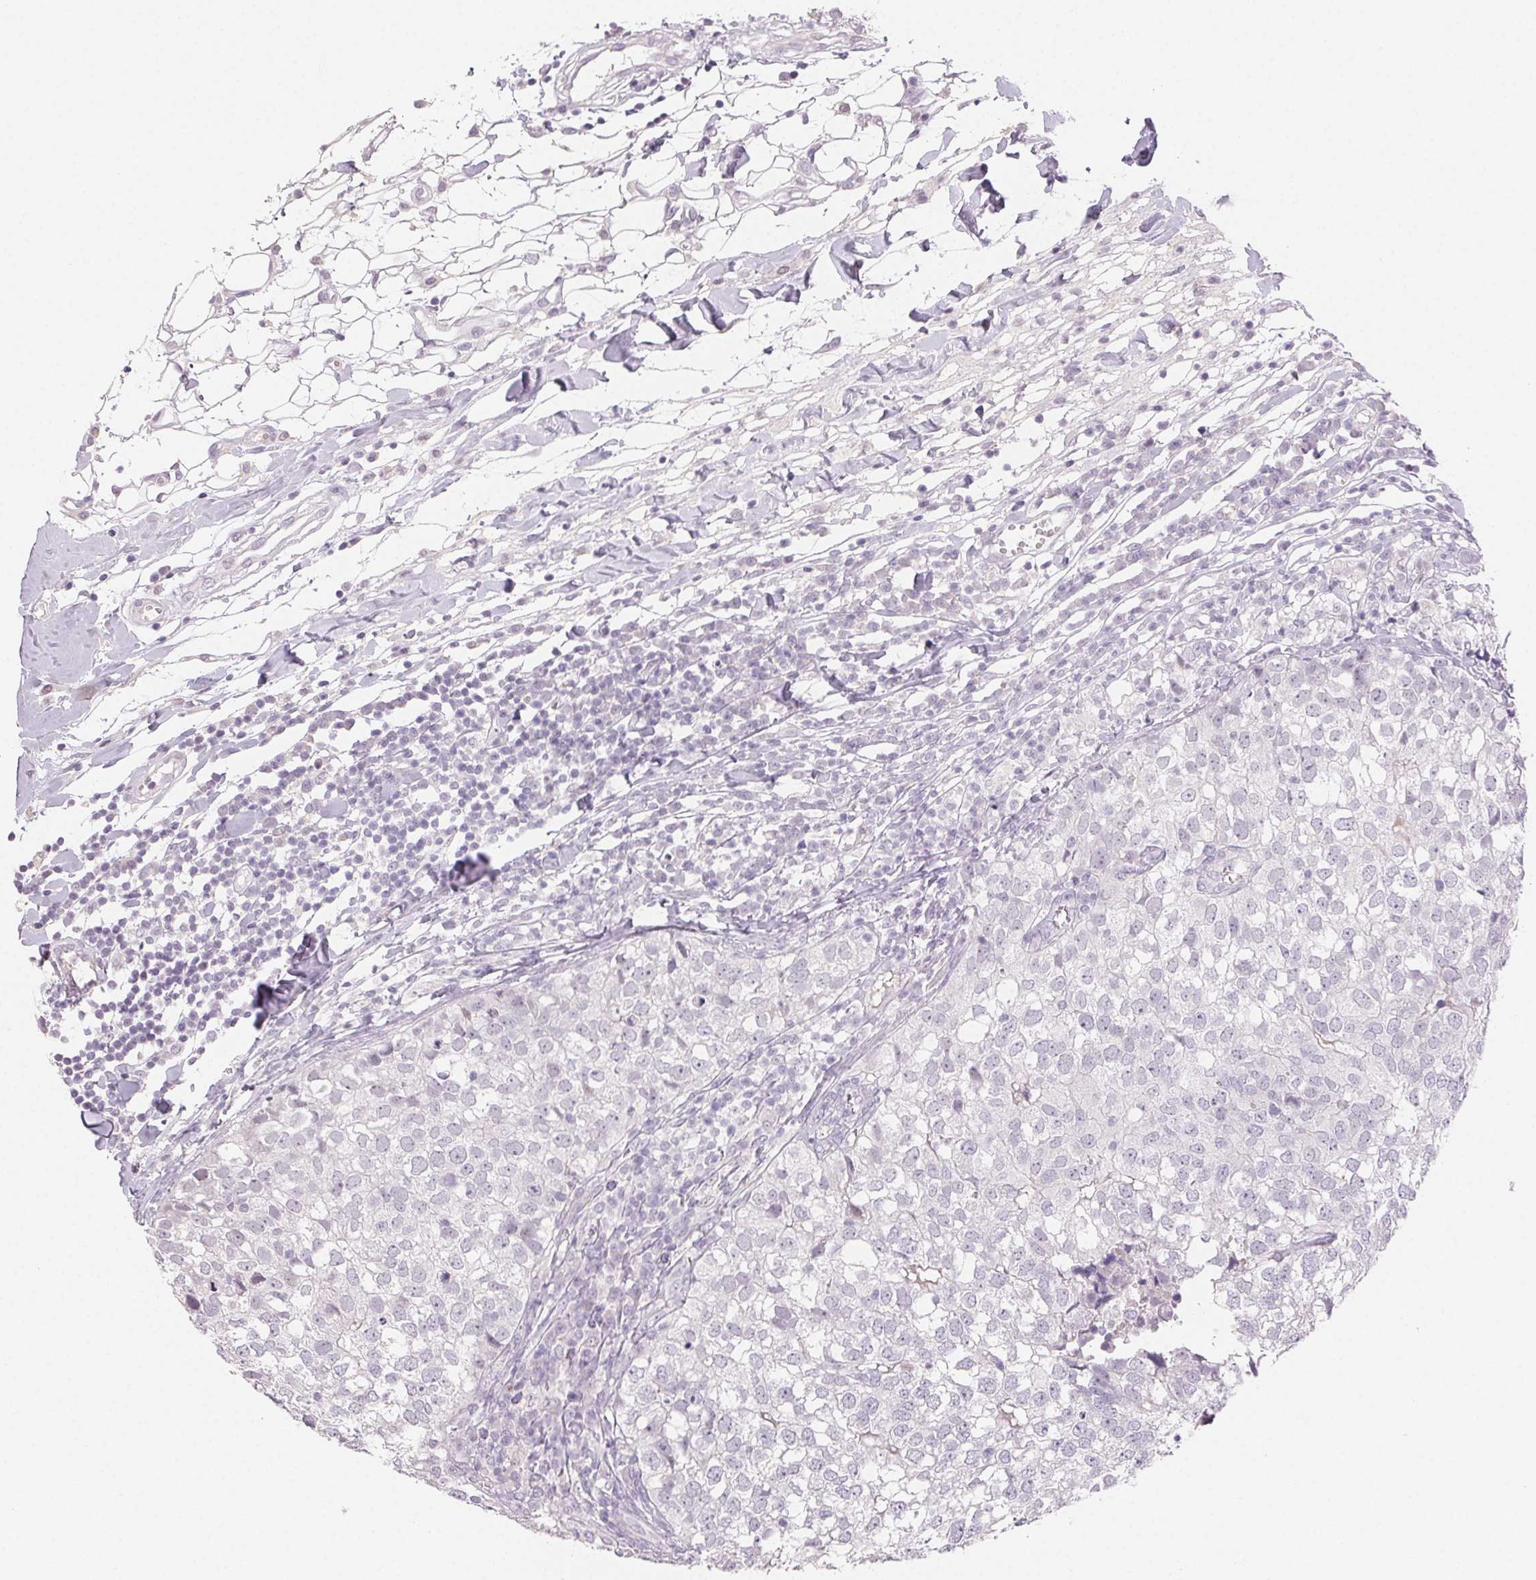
{"staining": {"intensity": "negative", "quantity": "none", "location": "none"}, "tissue": "breast cancer", "cell_type": "Tumor cells", "image_type": "cancer", "snomed": [{"axis": "morphology", "description": "Duct carcinoma"}, {"axis": "topography", "description": "Breast"}], "caption": "DAB (3,3'-diaminobenzidine) immunohistochemical staining of breast cancer (infiltrating ductal carcinoma) demonstrates no significant positivity in tumor cells.", "gene": "BPIFB2", "patient": {"sex": "female", "age": 30}}